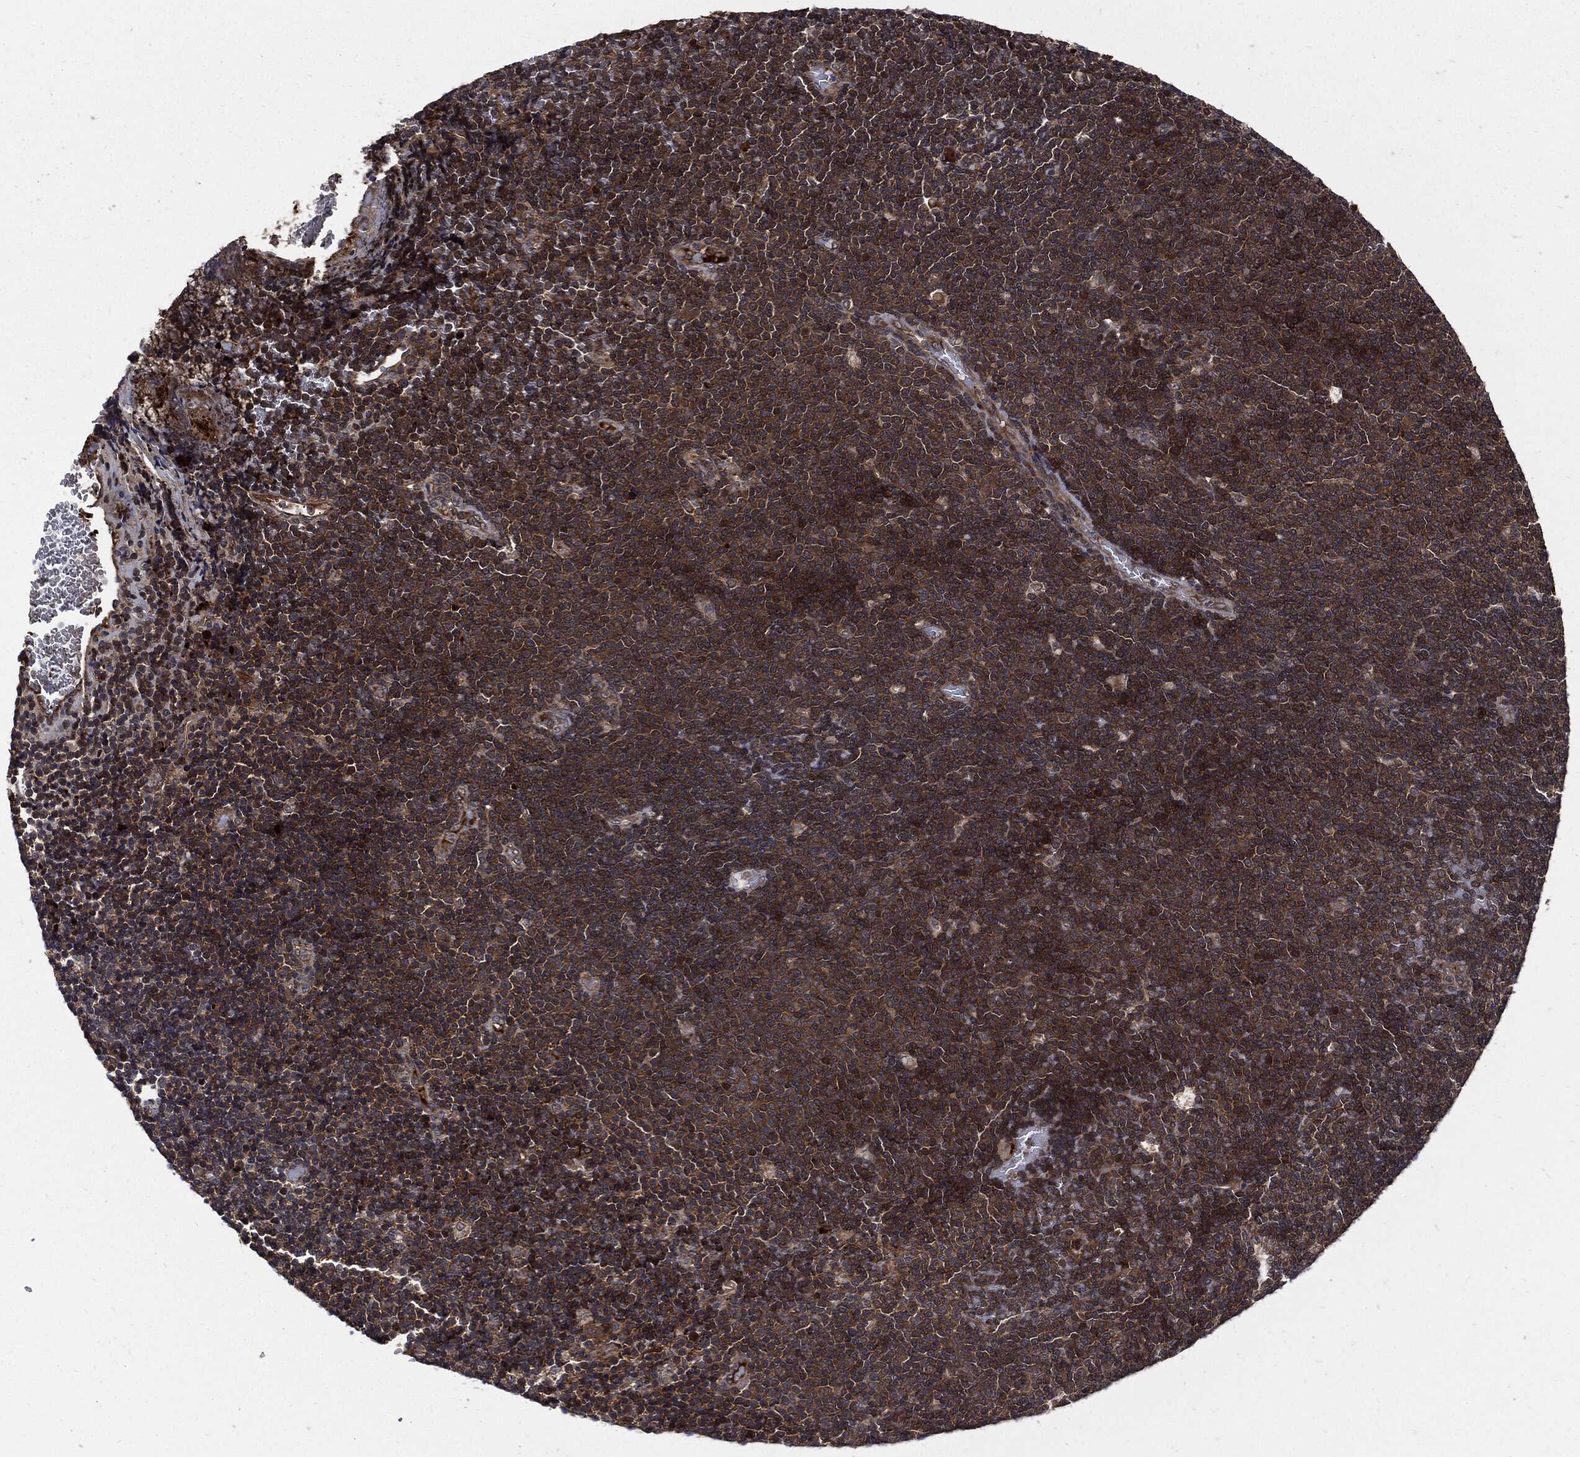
{"staining": {"intensity": "strong", "quantity": "25%-75%", "location": "cytoplasmic/membranous"}, "tissue": "lymphoma", "cell_type": "Tumor cells", "image_type": "cancer", "snomed": [{"axis": "morphology", "description": "Malignant lymphoma, non-Hodgkin's type, Low grade"}, {"axis": "topography", "description": "Brain"}], "caption": "Lymphoma was stained to show a protein in brown. There is high levels of strong cytoplasmic/membranous positivity in approximately 25%-75% of tumor cells.", "gene": "CLU", "patient": {"sex": "female", "age": 66}}